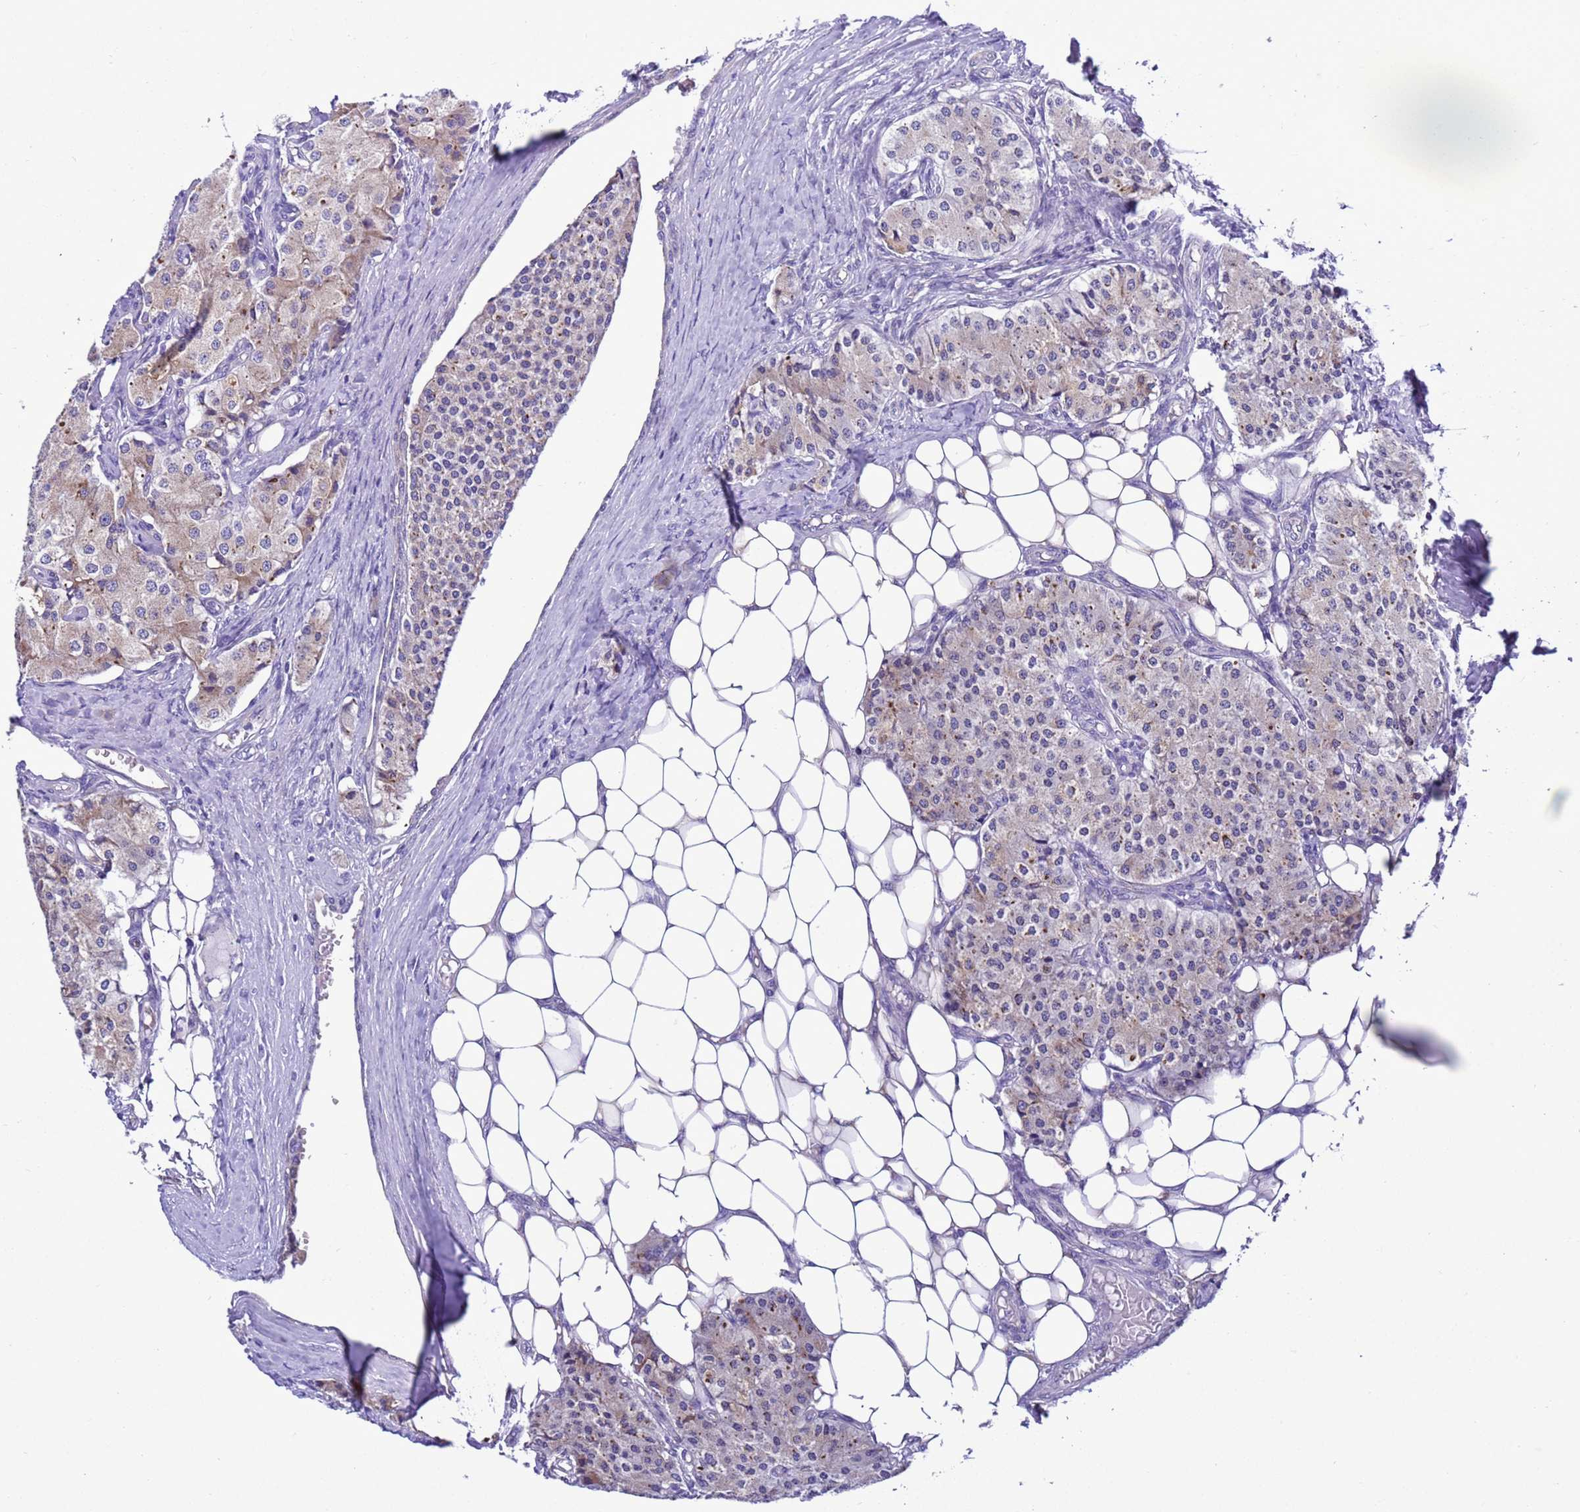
{"staining": {"intensity": "weak", "quantity": "<25%", "location": "cytoplasmic/membranous"}, "tissue": "carcinoid", "cell_type": "Tumor cells", "image_type": "cancer", "snomed": [{"axis": "morphology", "description": "Carcinoid, malignant, NOS"}, {"axis": "topography", "description": "Colon"}], "caption": "Human carcinoid stained for a protein using immunohistochemistry (IHC) displays no expression in tumor cells.", "gene": "CCDC191", "patient": {"sex": "female", "age": 52}}